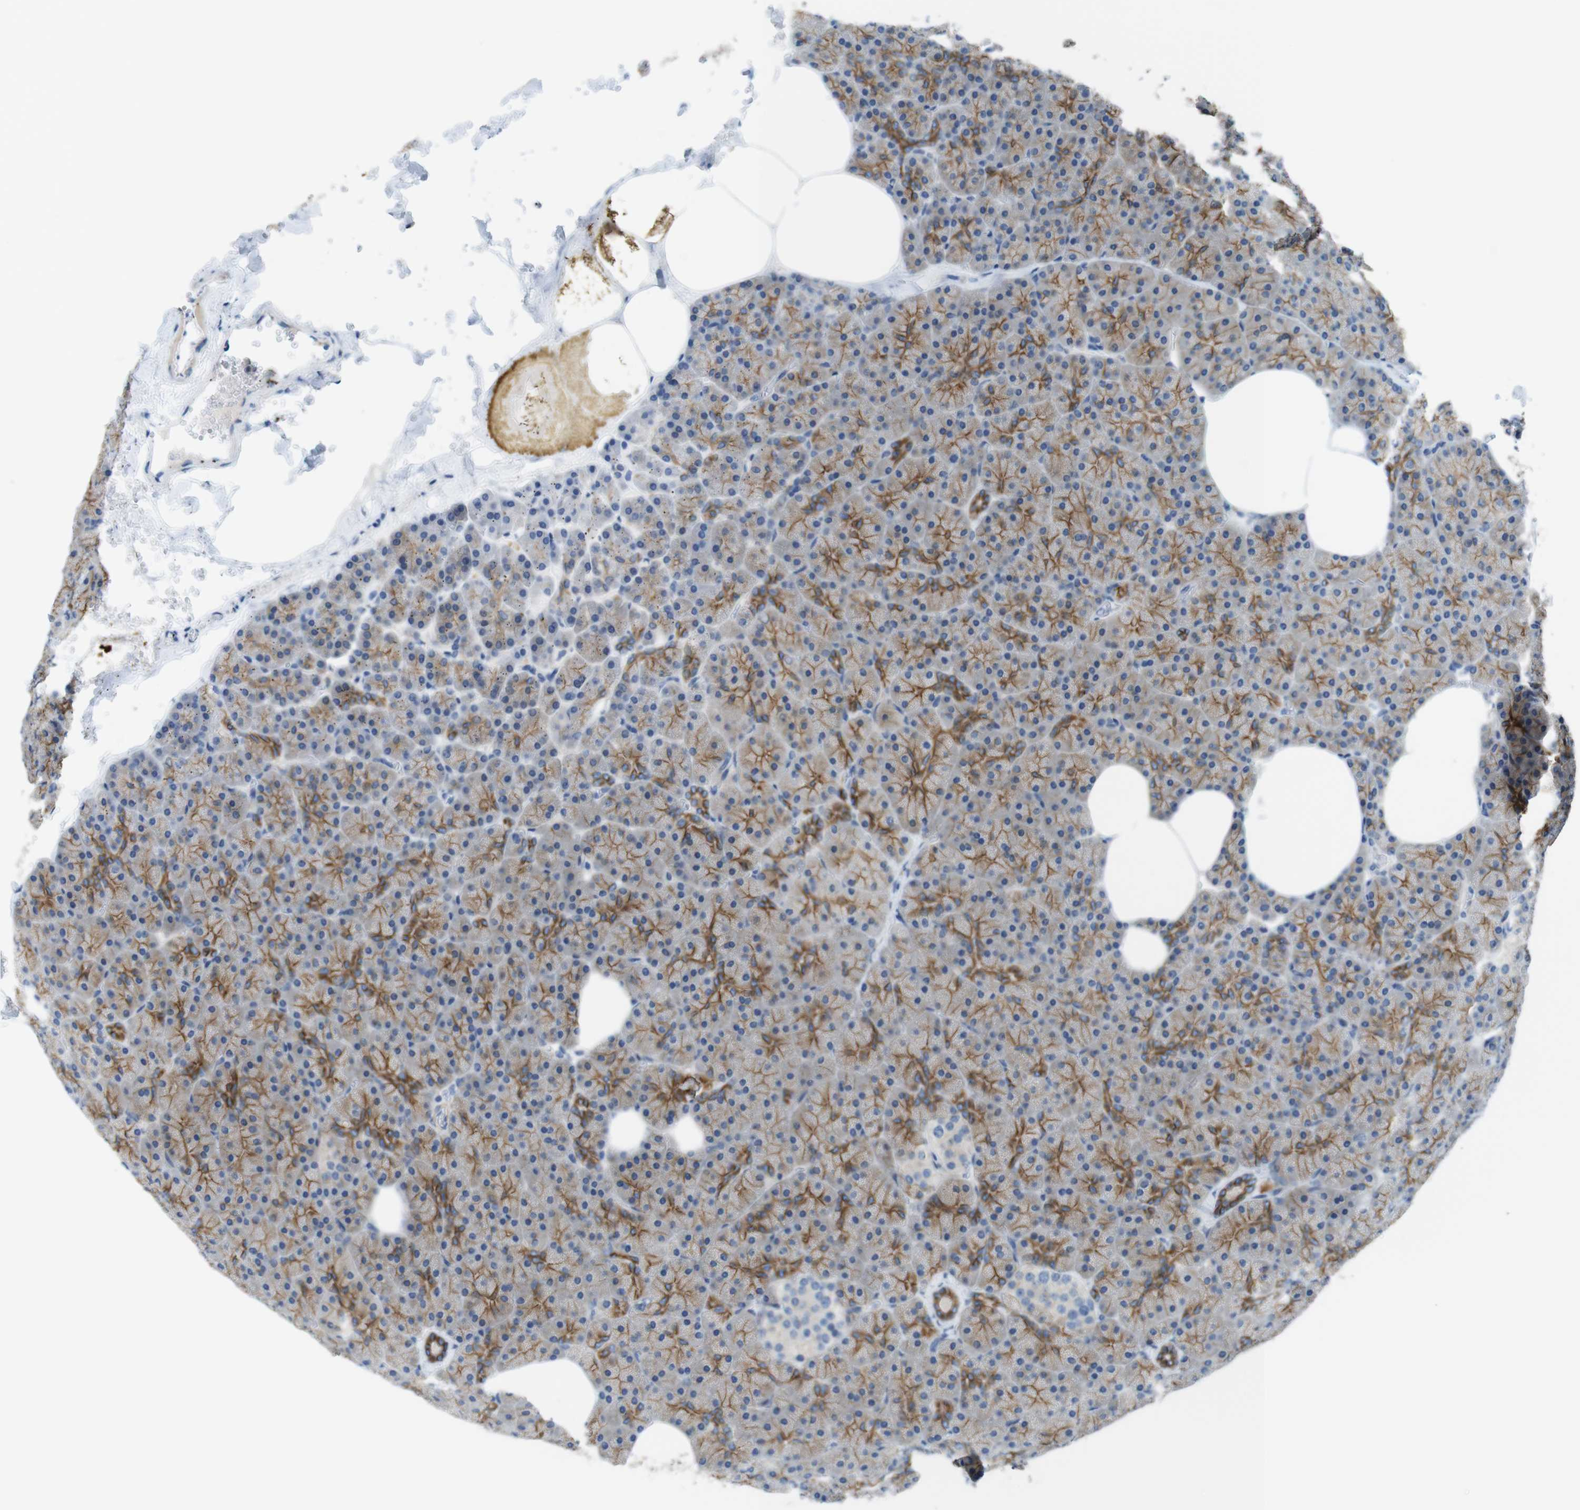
{"staining": {"intensity": "moderate", "quantity": "25%-75%", "location": "cytoplasmic/membranous"}, "tissue": "pancreas", "cell_type": "Exocrine glandular cells", "image_type": "normal", "snomed": [{"axis": "morphology", "description": "Normal tissue, NOS"}, {"axis": "topography", "description": "Pancreas"}], "caption": "This is a micrograph of immunohistochemistry (IHC) staining of benign pancreas, which shows moderate positivity in the cytoplasmic/membranous of exocrine glandular cells.", "gene": "CLMN", "patient": {"sex": "female", "age": 35}}